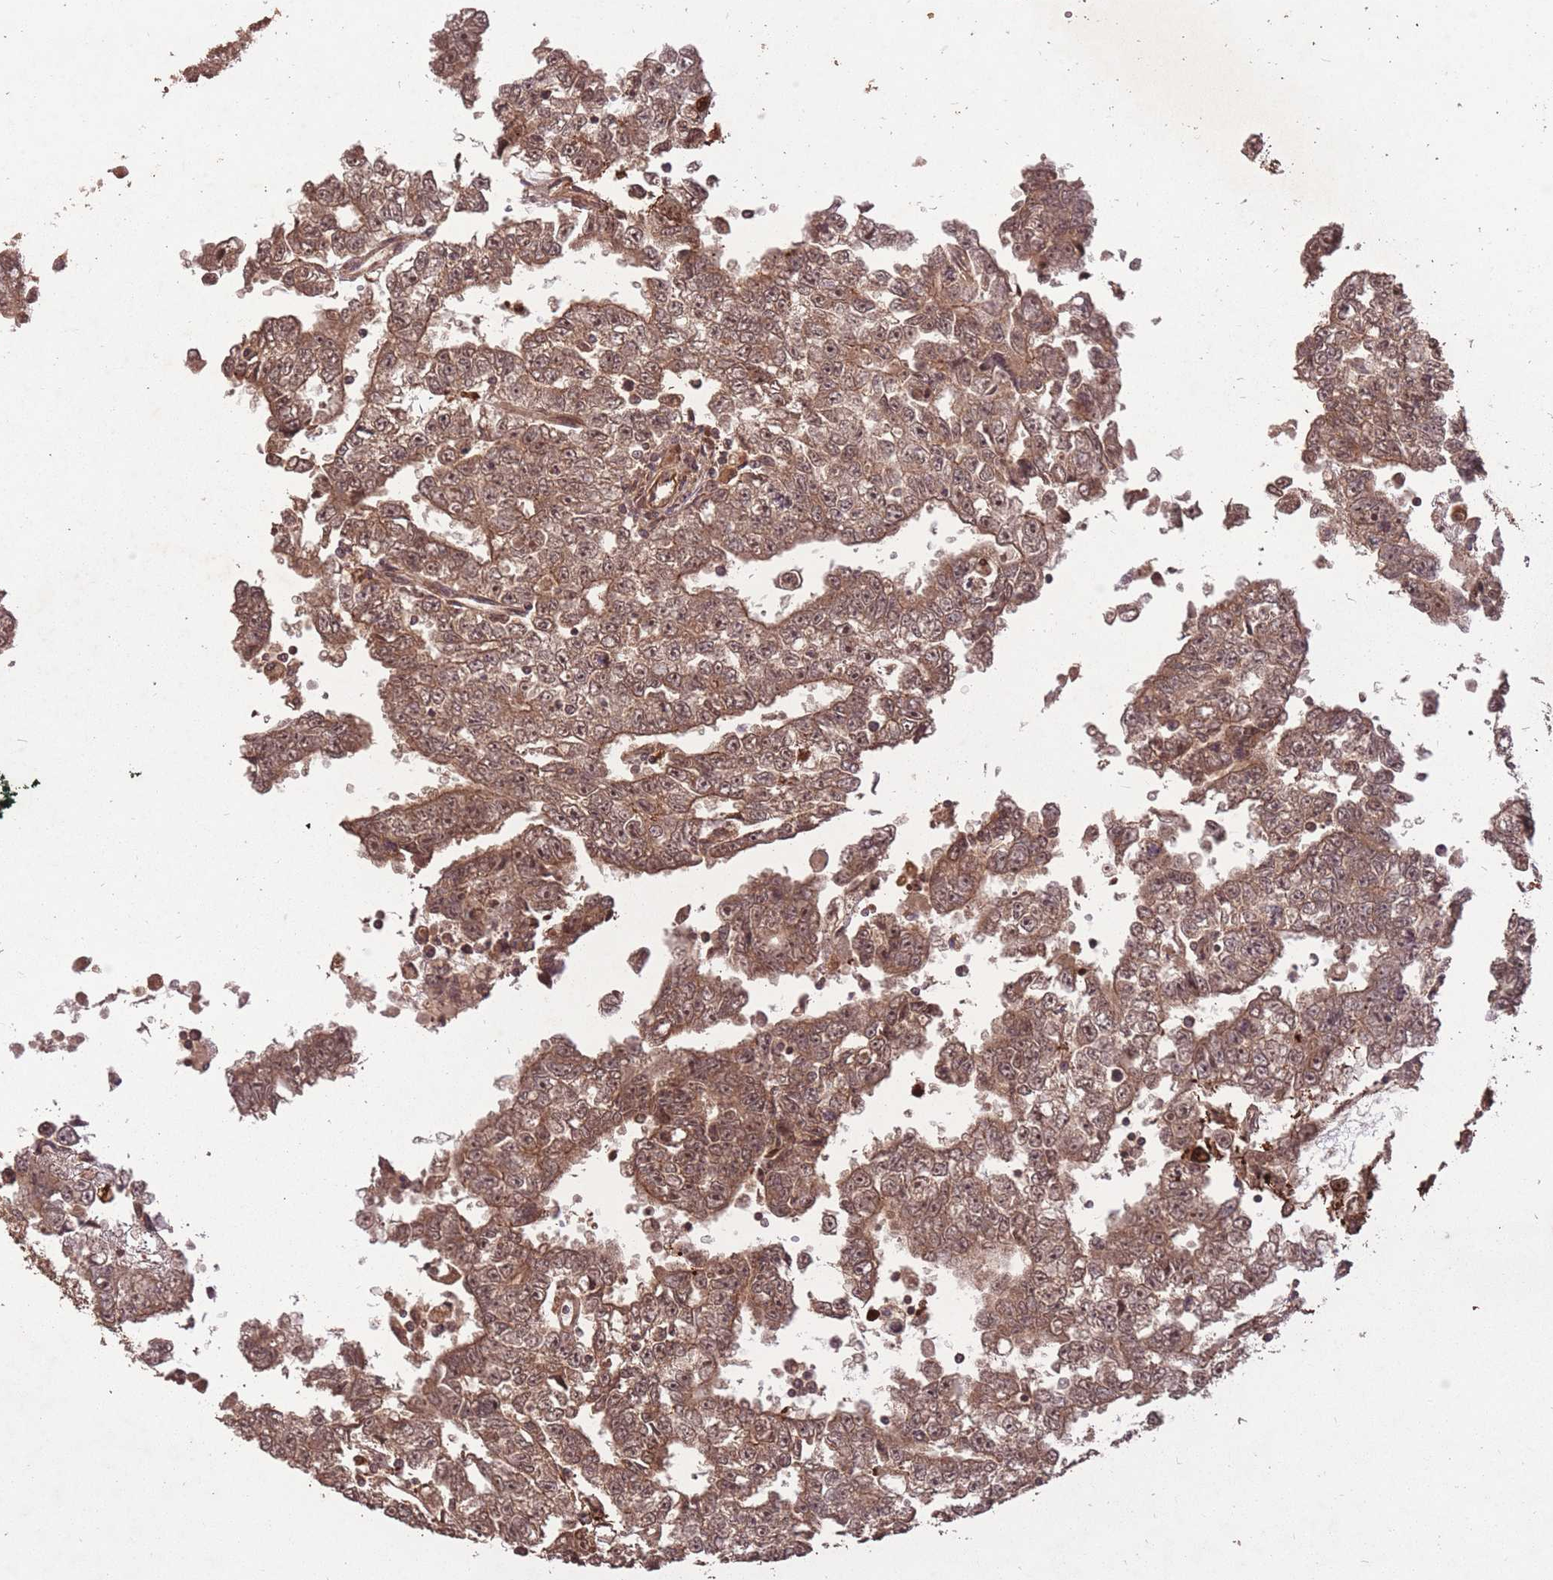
{"staining": {"intensity": "moderate", "quantity": ">75%", "location": "cytoplasmic/membranous,nuclear"}, "tissue": "testis cancer", "cell_type": "Tumor cells", "image_type": "cancer", "snomed": [{"axis": "morphology", "description": "Carcinoma, Embryonal, NOS"}, {"axis": "topography", "description": "Testis"}], "caption": "Testis cancer was stained to show a protein in brown. There is medium levels of moderate cytoplasmic/membranous and nuclear positivity in approximately >75% of tumor cells. (brown staining indicates protein expression, while blue staining denotes nuclei).", "gene": "ERBB3", "patient": {"sex": "male", "age": 25}}